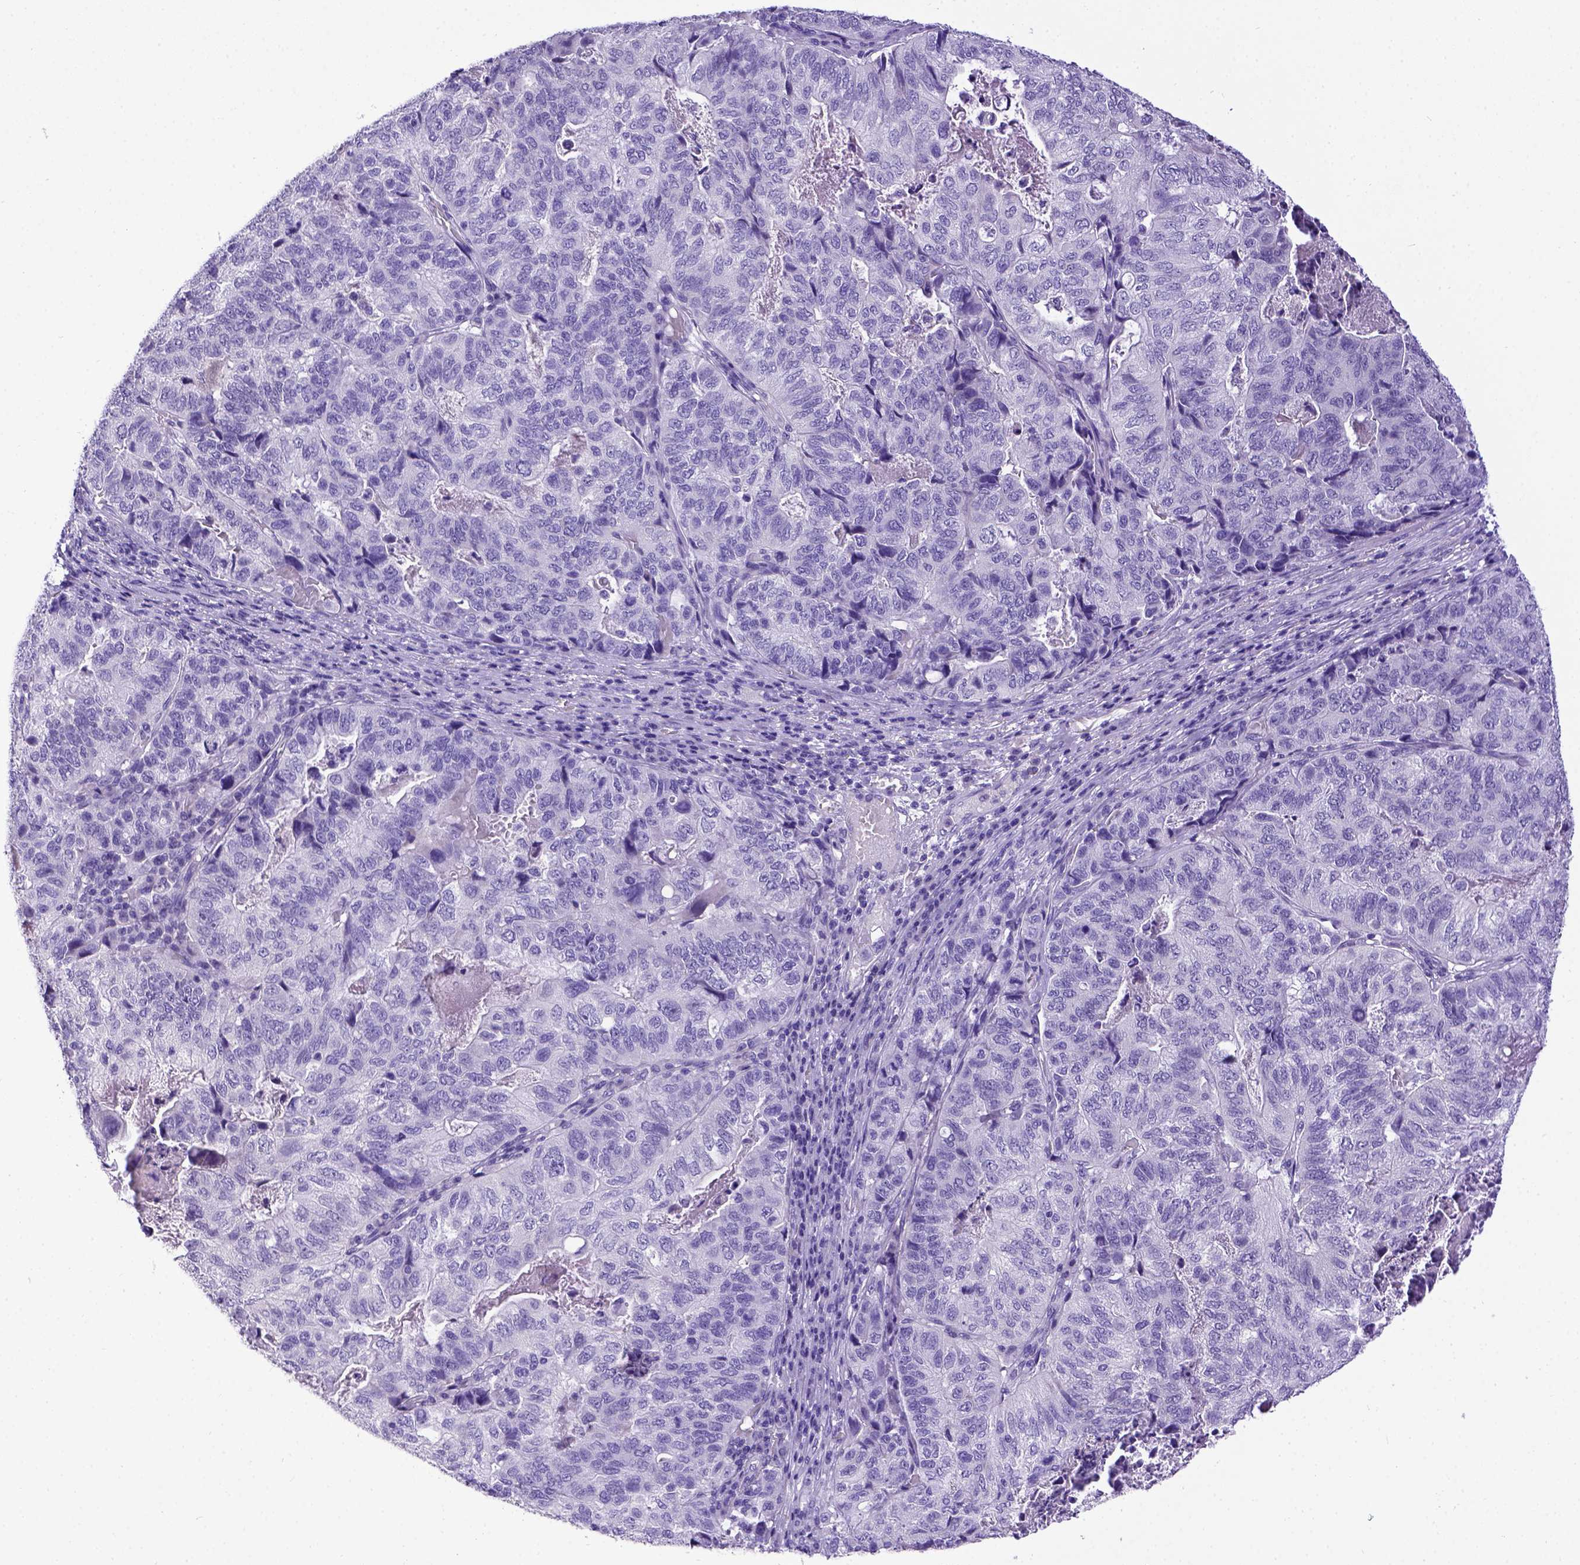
{"staining": {"intensity": "negative", "quantity": "none", "location": "none"}, "tissue": "stomach cancer", "cell_type": "Tumor cells", "image_type": "cancer", "snomed": [{"axis": "morphology", "description": "Adenocarcinoma, NOS"}, {"axis": "topography", "description": "Stomach, upper"}], "caption": "Immunohistochemistry (IHC) of human adenocarcinoma (stomach) exhibits no expression in tumor cells.", "gene": "ESR1", "patient": {"sex": "female", "age": 67}}